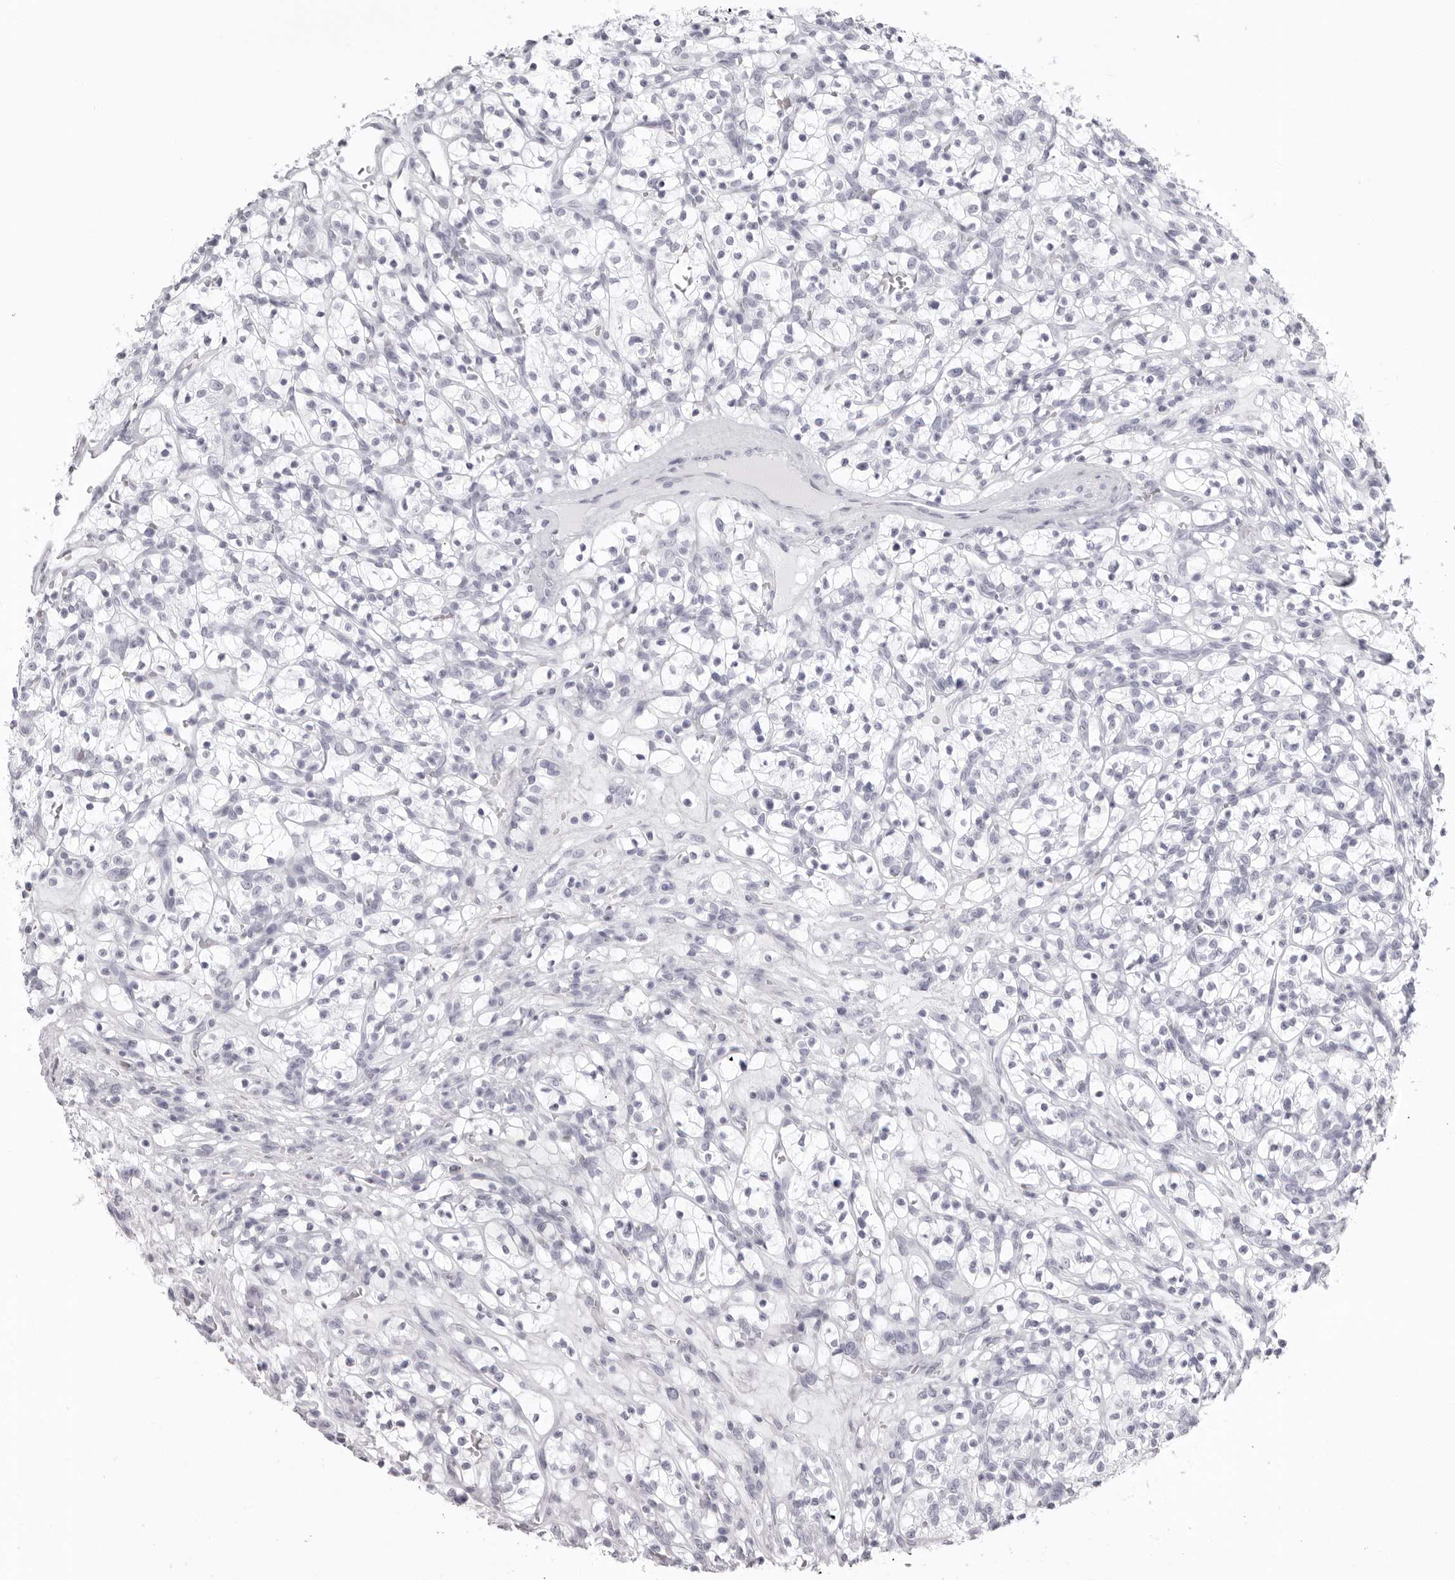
{"staining": {"intensity": "negative", "quantity": "none", "location": "none"}, "tissue": "renal cancer", "cell_type": "Tumor cells", "image_type": "cancer", "snomed": [{"axis": "morphology", "description": "Adenocarcinoma, NOS"}, {"axis": "topography", "description": "Kidney"}], "caption": "Protein analysis of renal cancer (adenocarcinoma) exhibits no significant positivity in tumor cells.", "gene": "KLK9", "patient": {"sex": "female", "age": 57}}